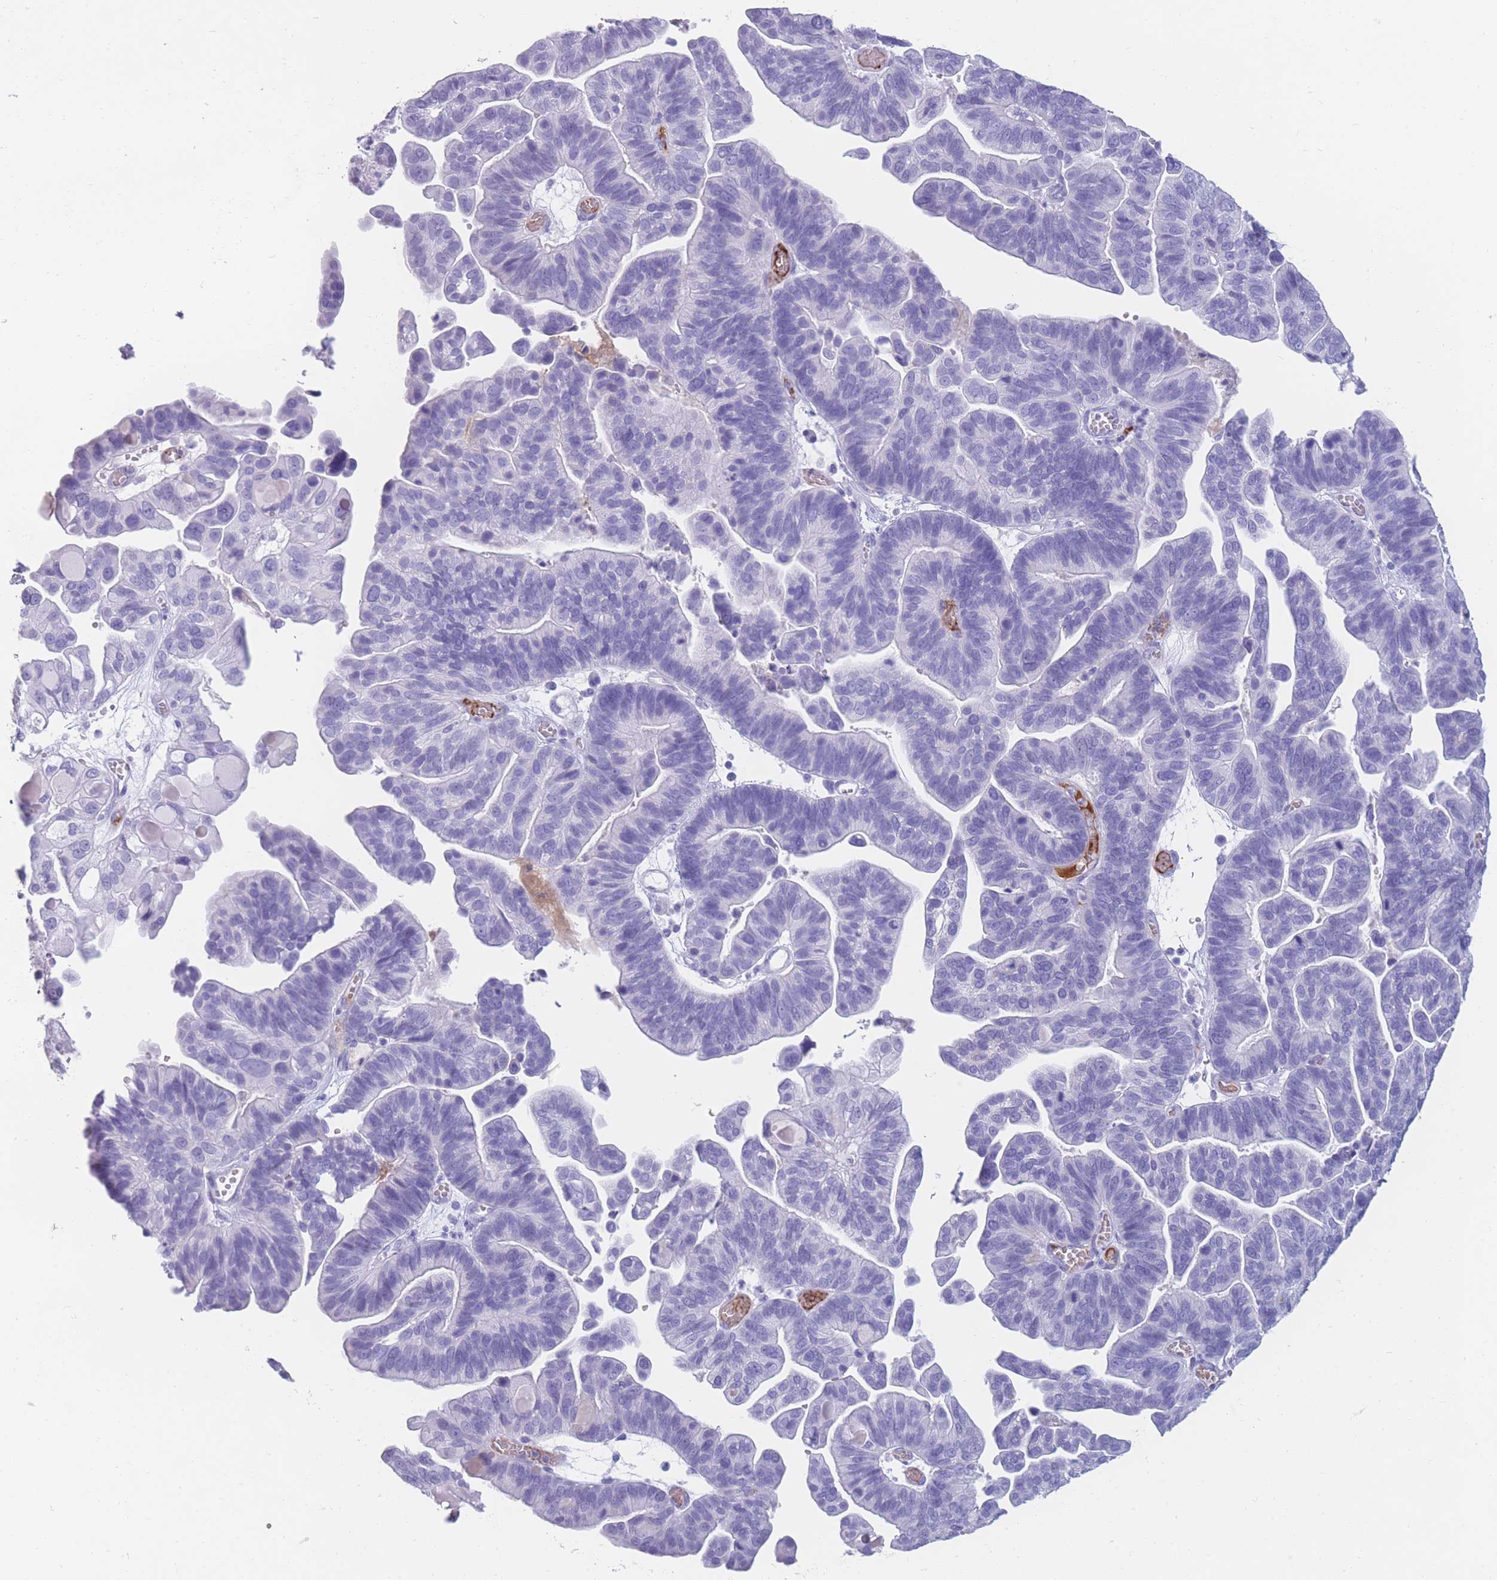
{"staining": {"intensity": "negative", "quantity": "none", "location": "none"}, "tissue": "ovarian cancer", "cell_type": "Tumor cells", "image_type": "cancer", "snomed": [{"axis": "morphology", "description": "Cystadenocarcinoma, serous, NOS"}, {"axis": "topography", "description": "Ovary"}], "caption": "Immunohistochemistry histopathology image of ovarian cancer (serous cystadenocarcinoma) stained for a protein (brown), which reveals no staining in tumor cells.", "gene": "TNFSF11", "patient": {"sex": "female", "age": 56}}